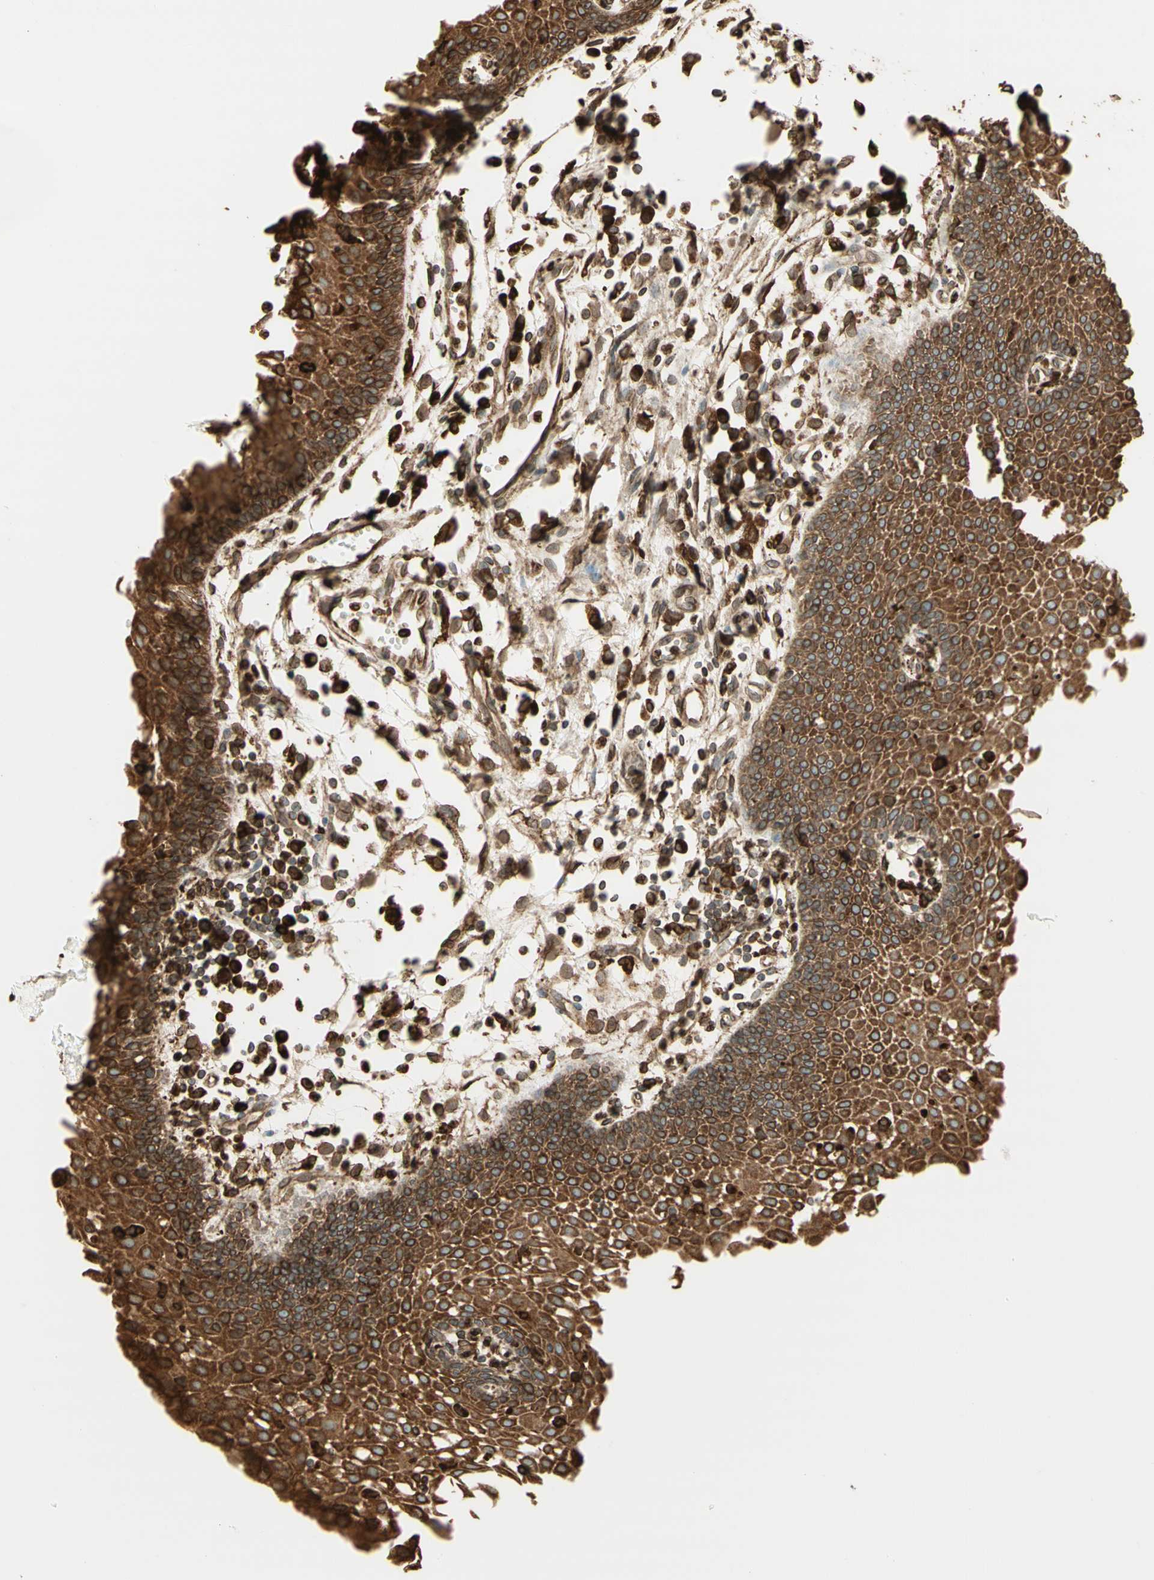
{"staining": {"intensity": "strong", "quantity": ">75%", "location": "cytoplasmic/membranous"}, "tissue": "urothelial cancer", "cell_type": "Tumor cells", "image_type": "cancer", "snomed": [{"axis": "morphology", "description": "Urothelial carcinoma, High grade"}, {"axis": "topography", "description": "Urinary bladder"}], "caption": "Immunohistochemistry (IHC) of urothelial carcinoma (high-grade) demonstrates high levels of strong cytoplasmic/membranous staining in about >75% of tumor cells. The staining was performed using DAB (3,3'-diaminobenzidine) to visualize the protein expression in brown, while the nuclei were stained in blue with hematoxylin (Magnification: 20x).", "gene": "CANX", "patient": {"sex": "female", "age": 85}}